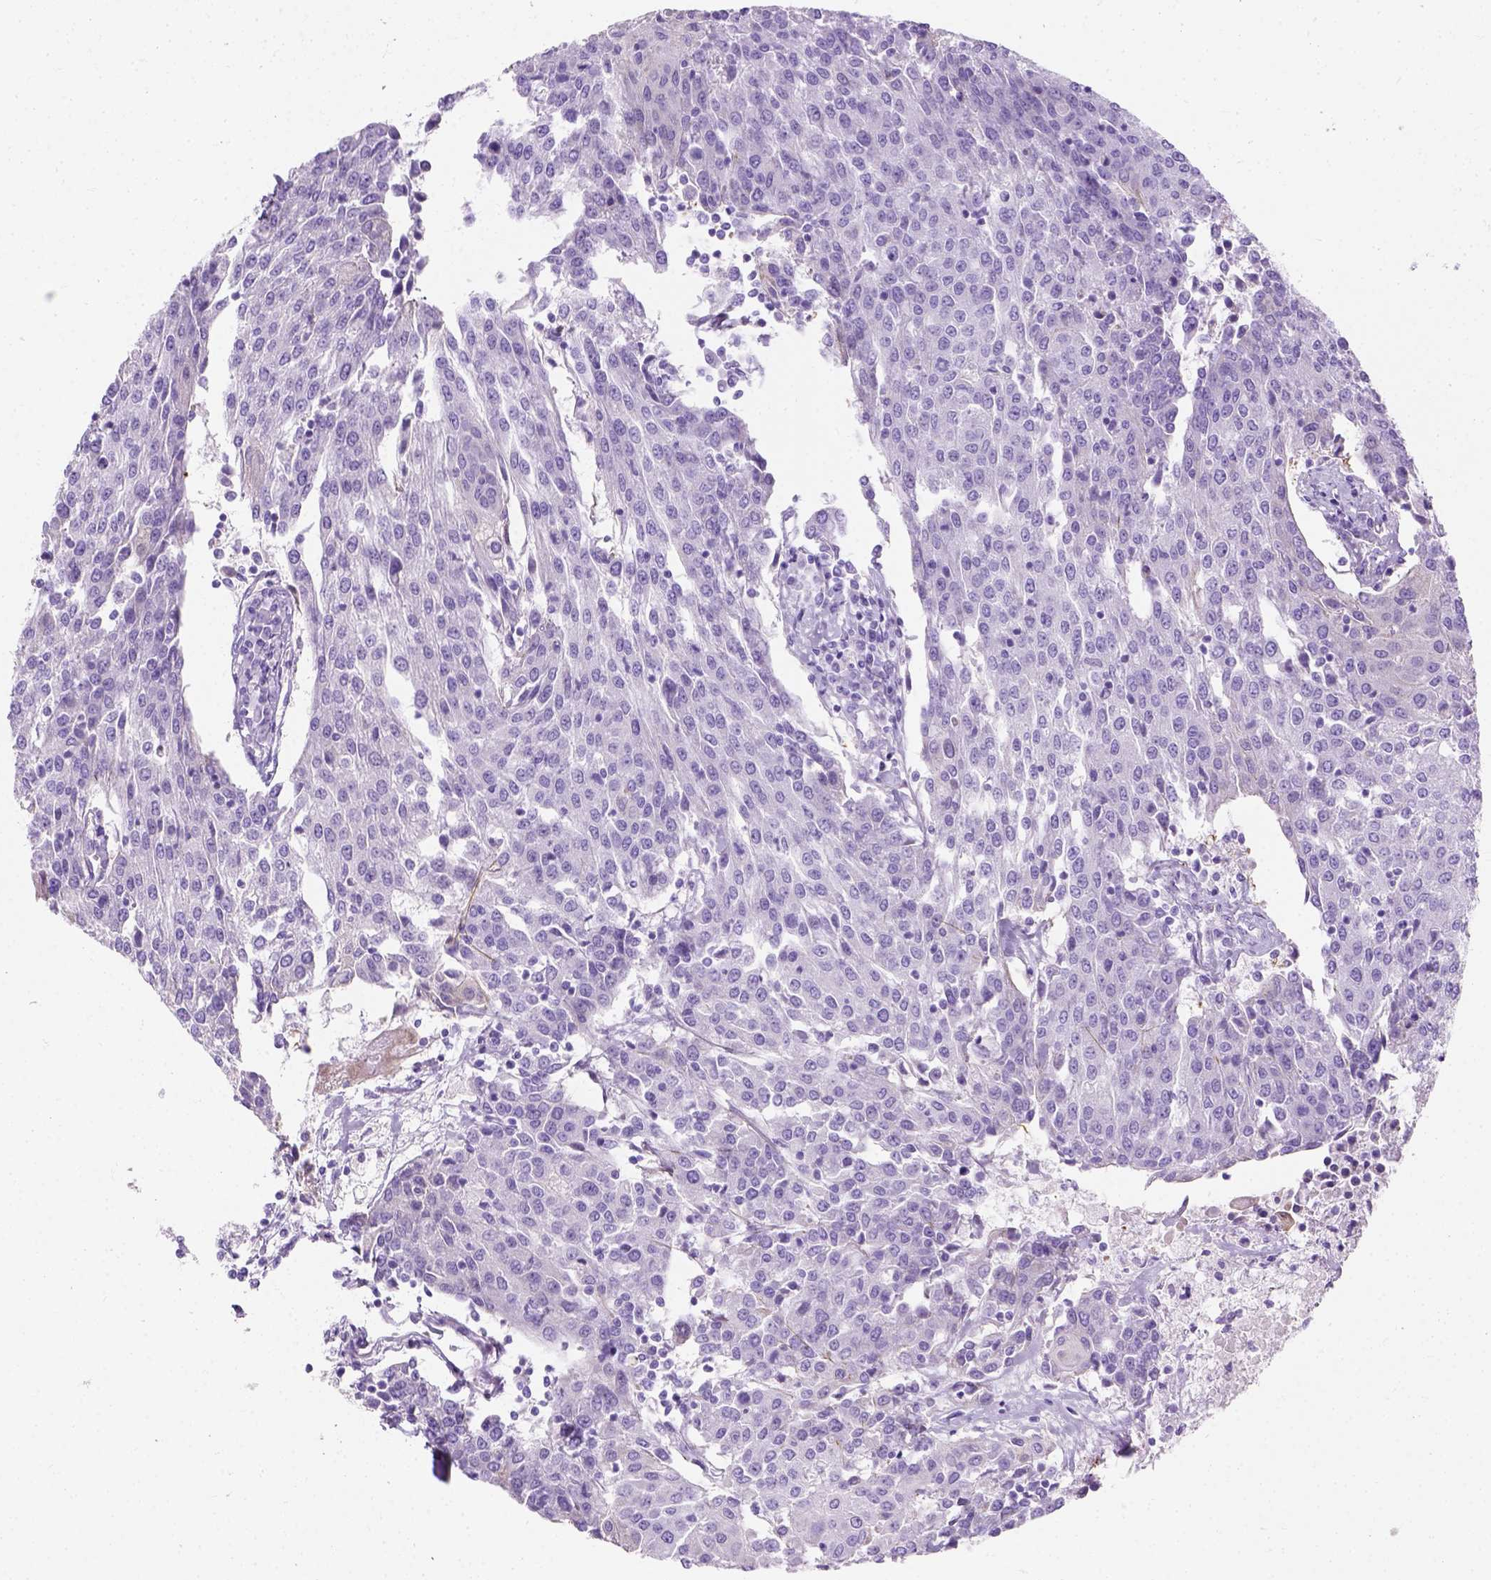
{"staining": {"intensity": "negative", "quantity": "none", "location": "none"}, "tissue": "urothelial cancer", "cell_type": "Tumor cells", "image_type": "cancer", "snomed": [{"axis": "morphology", "description": "Urothelial carcinoma, High grade"}, {"axis": "topography", "description": "Urinary bladder"}], "caption": "Immunohistochemistry photomicrograph of human urothelial cancer stained for a protein (brown), which displays no positivity in tumor cells. Nuclei are stained in blue.", "gene": "MYH15", "patient": {"sex": "female", "age": 85}}